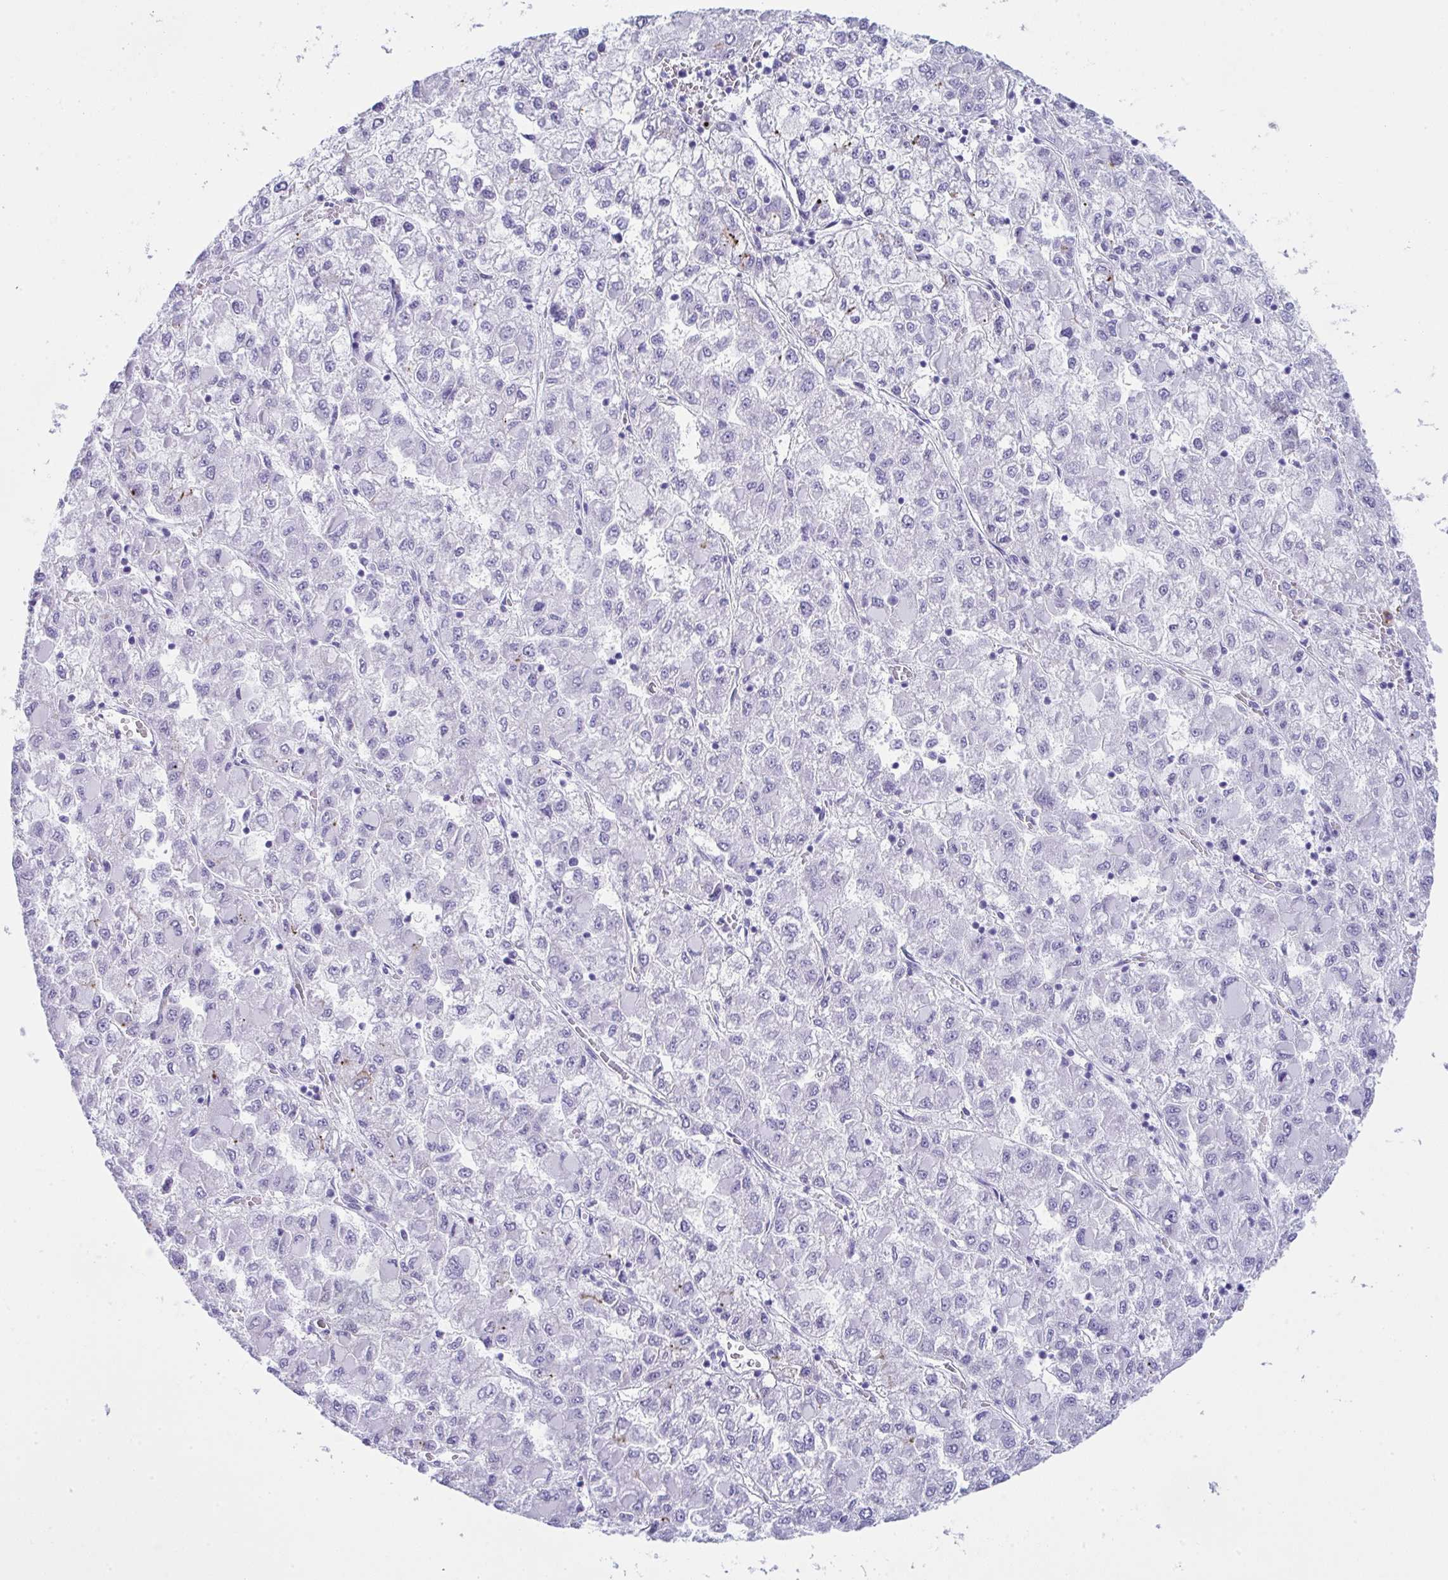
{"staining": {"intensity": "negative", "quantity": "none", "location": "none"}, "tissue": "liver cancer", "cell_type": "Tumor cells", "image_type": "cancer", "snomed": [{"axis": "morphology", "description": "Carcinoma, Hepatocellular, NOS"}, {"axis": "topography", "description": "Liver"}], "caption": "A high-resolution histopathology image shows immunohistochemistry staining of hepatocellular carcinoma (liver), which shows no significant staining in tumor cells.", "gene": "JCHAIN", "patient": {"sex": "male", "age": 40}}